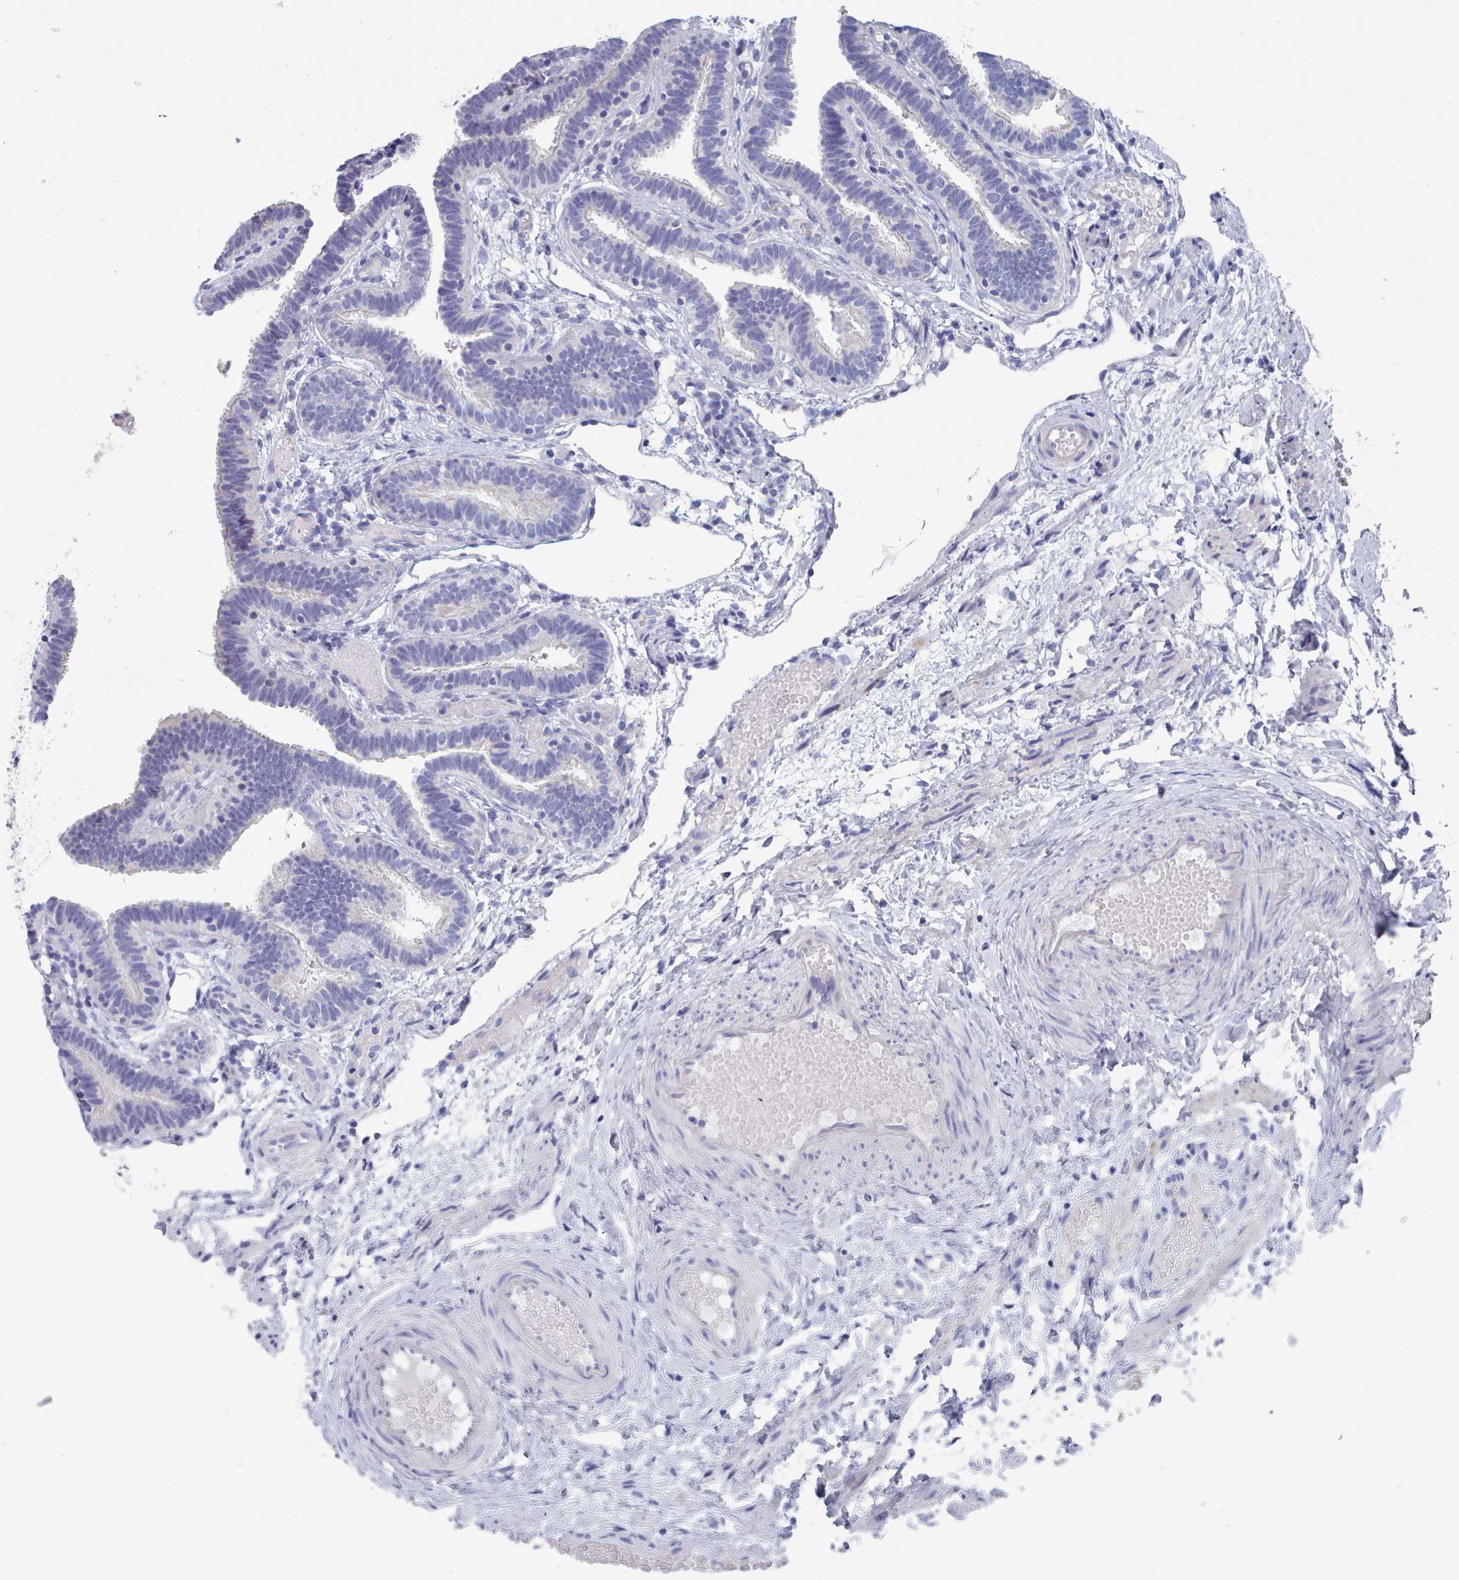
{"staining": {"intensity": "negative", "quantity": "none", "location": "none"}, "tissue": "fallopian tube", "cell_type": "Glandular cells", "image_type": "normal", "snomed": [{"axis": "morphology", "description": "Normal tissue, NOS"}, {"axis": "topography", "description": "Fallopian tube"}], "caption": "Immunohistochemistry (IHC) micrograph of unremarkable fallopian tube: human fallopian tube stained with DAB (3,3'-diaminobenzidine) exhibits no significant protein staining in glandular cells. Brightfield microscopy of IHC stained with DAB (3,3'-diaminobenzidine) (brown) and hematoxylin (blue), captured at high magnification.", "gene": "ENSG00000285188", "patient": {"sex": "female", "age": 37}}